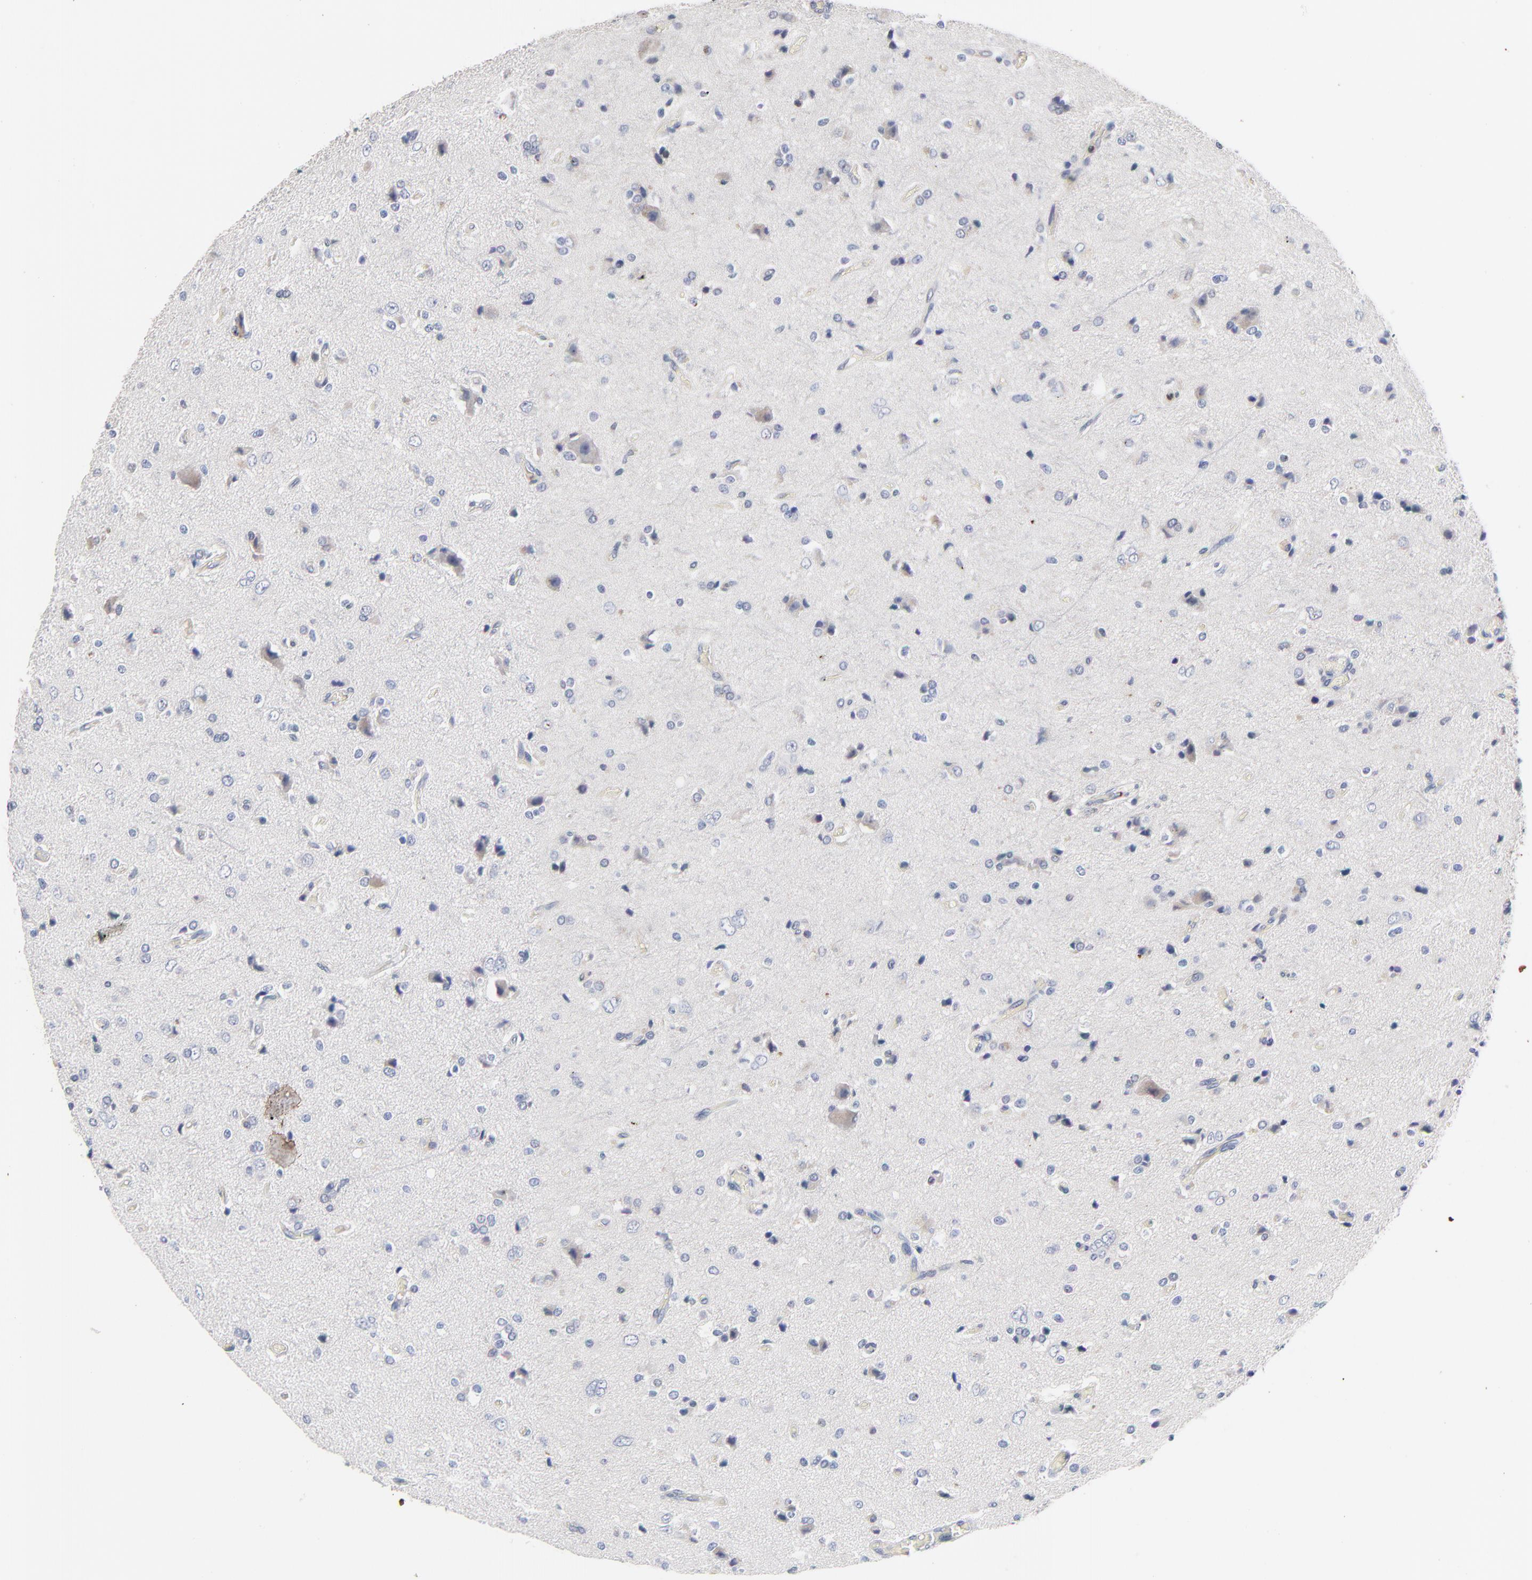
{"staining": {"intensity": "negative", "quantity": "none", "location": "none"}, "tissue": "glioma", "cell_type": "Tumor cells", "image_type": "cancer", "snomed": [{"axis": "morphology", "description": "Glioma, malignant, High grade"}, {"axis": "topography", "description": "Brain"}], "caption": "Immunohistochemical staining of human glioma reveals no significant staining in tumor cells.", "gene": "AADAC", "patient": {"sex": "male", "age": 47}}